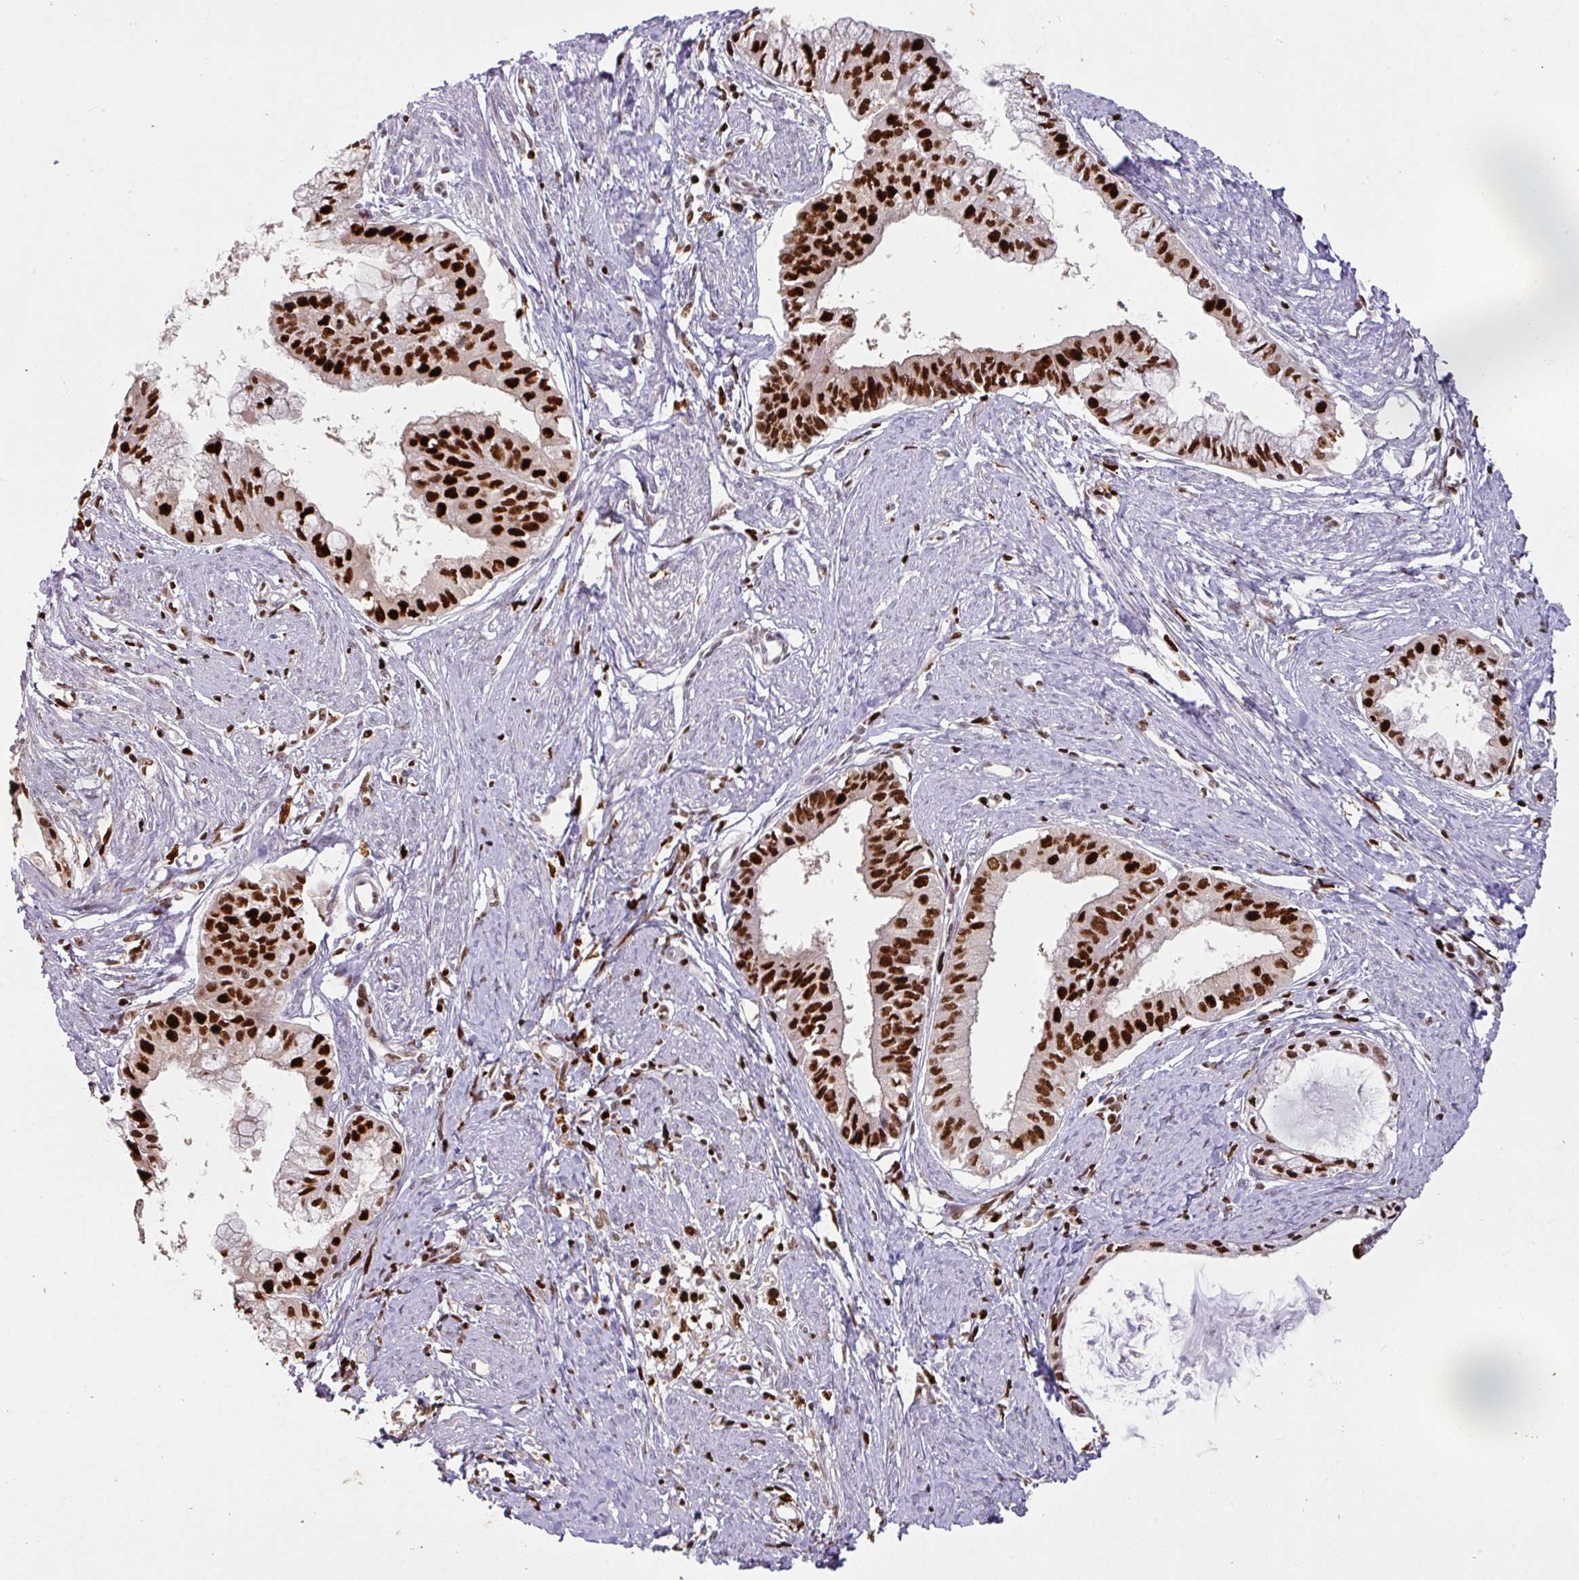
{"staining": {"intensity": "strong", "quantity": ">75%", "location": "nuclear"}, "tissue": "endometrial cancer", "cell_type": "Tumor cells", "image_type": "cancer", "snomed": [{"axis": "morphology", "description": "Adenocarcinoma, NOS"}, {"axis": "topography", "description": "Endometrium"}], "caption": "IHC (DAB (3,3'-diaminobenzidine)) staining of endometrial cancer (adenocarcinoma) reveals strong nuclear protein expression in approximately >75% of tumor cells.", "gene": "SAMHD1", "patient": {"sex": "female", "age": 76}}